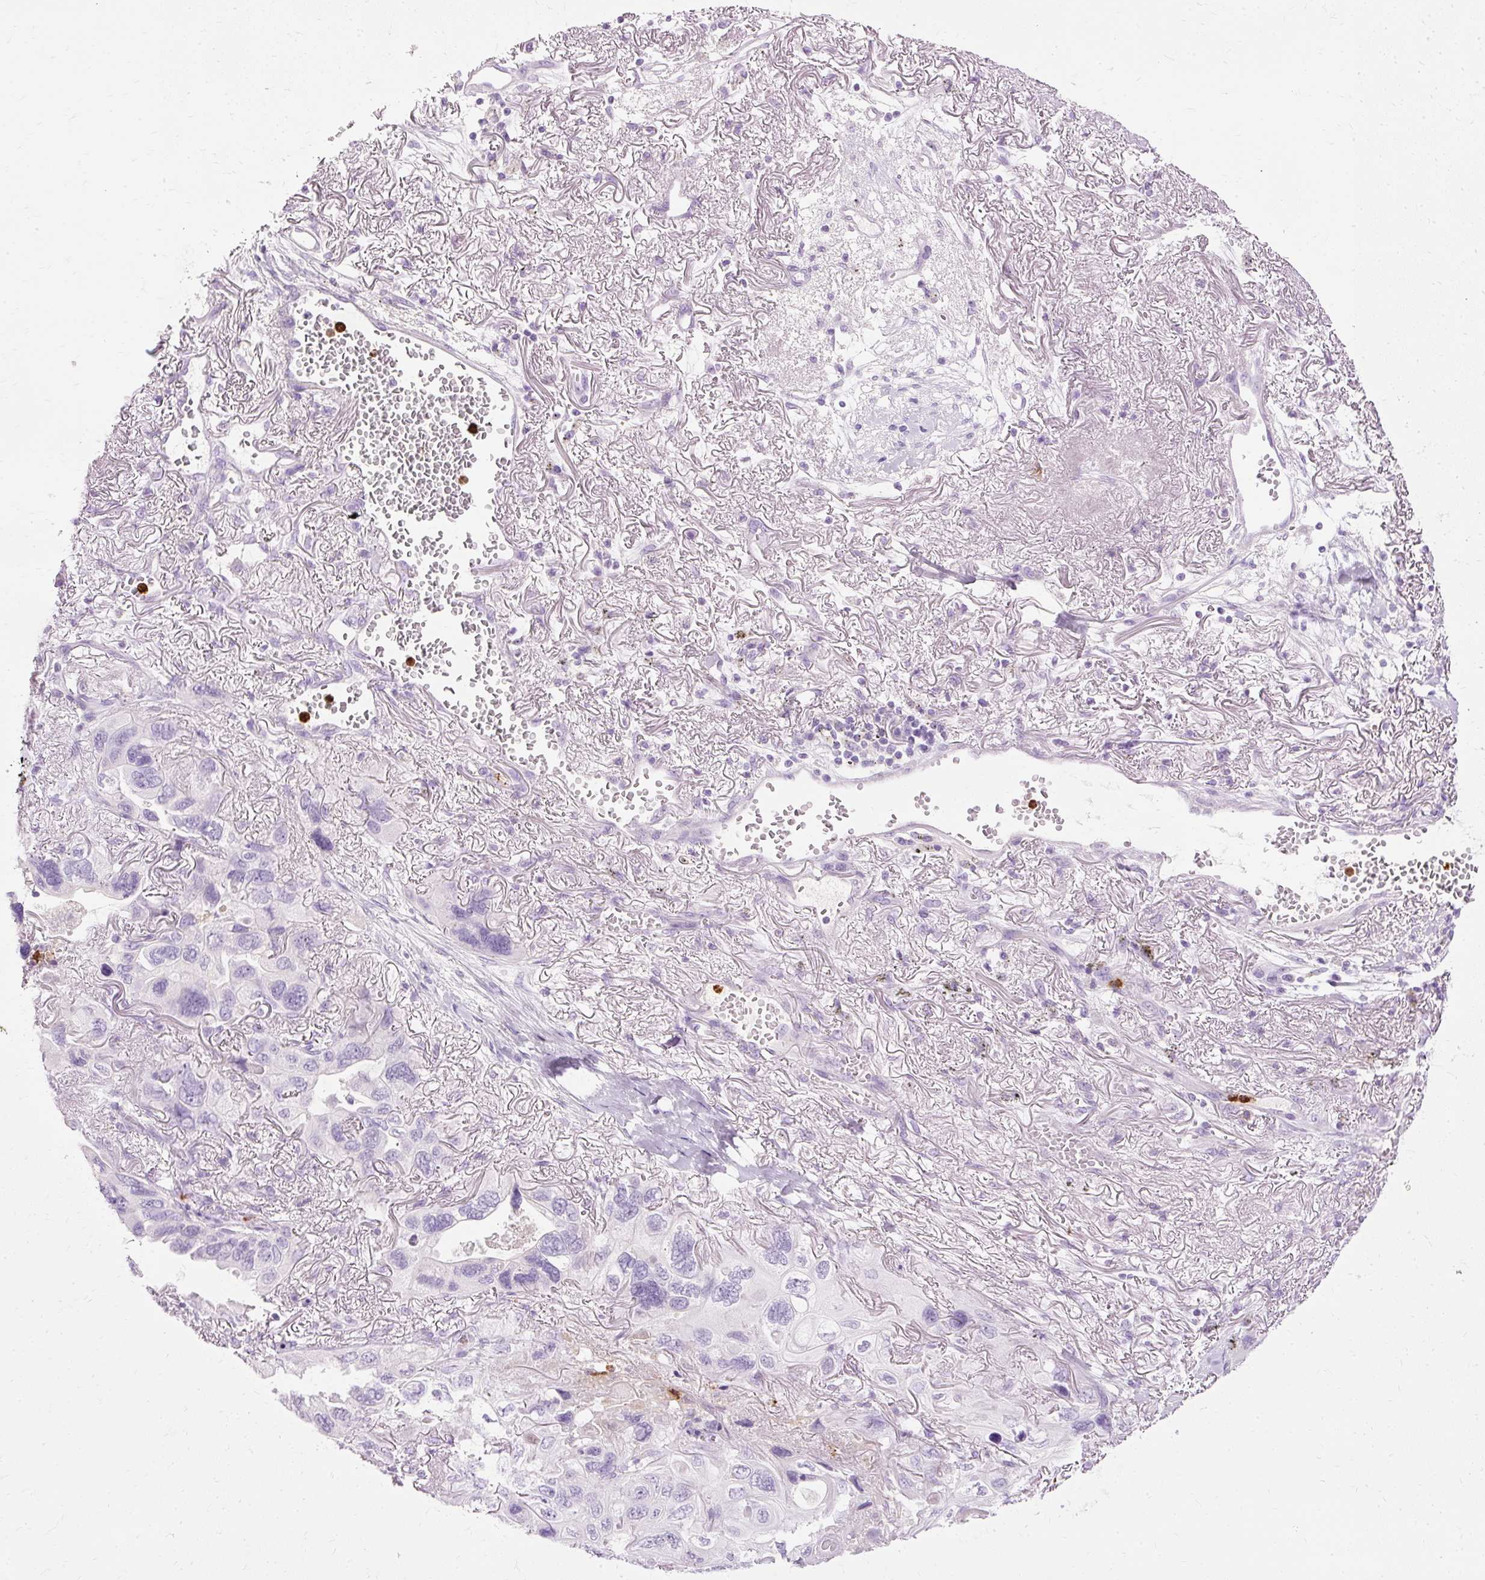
{"staining": {"intensity": "negative", "quantity": "none", "location": "none"}, "tissue": "lung cancer", "cell_type": "Tumor cells", "image_type": "cancer", "snomed": [{"axis": "morphology", "description": "Squamous cell carcinoma, NOS"}, {"axis": "topography", "description": "Lung"}], "caption": "Tumor cells show no significant positivity in squamous cell carcinoma (lung). (DAB immunohistochemistry (IHC), high magnification).", "gene": "DEFA1", "patient": {"sex": "female", "age": 73}}